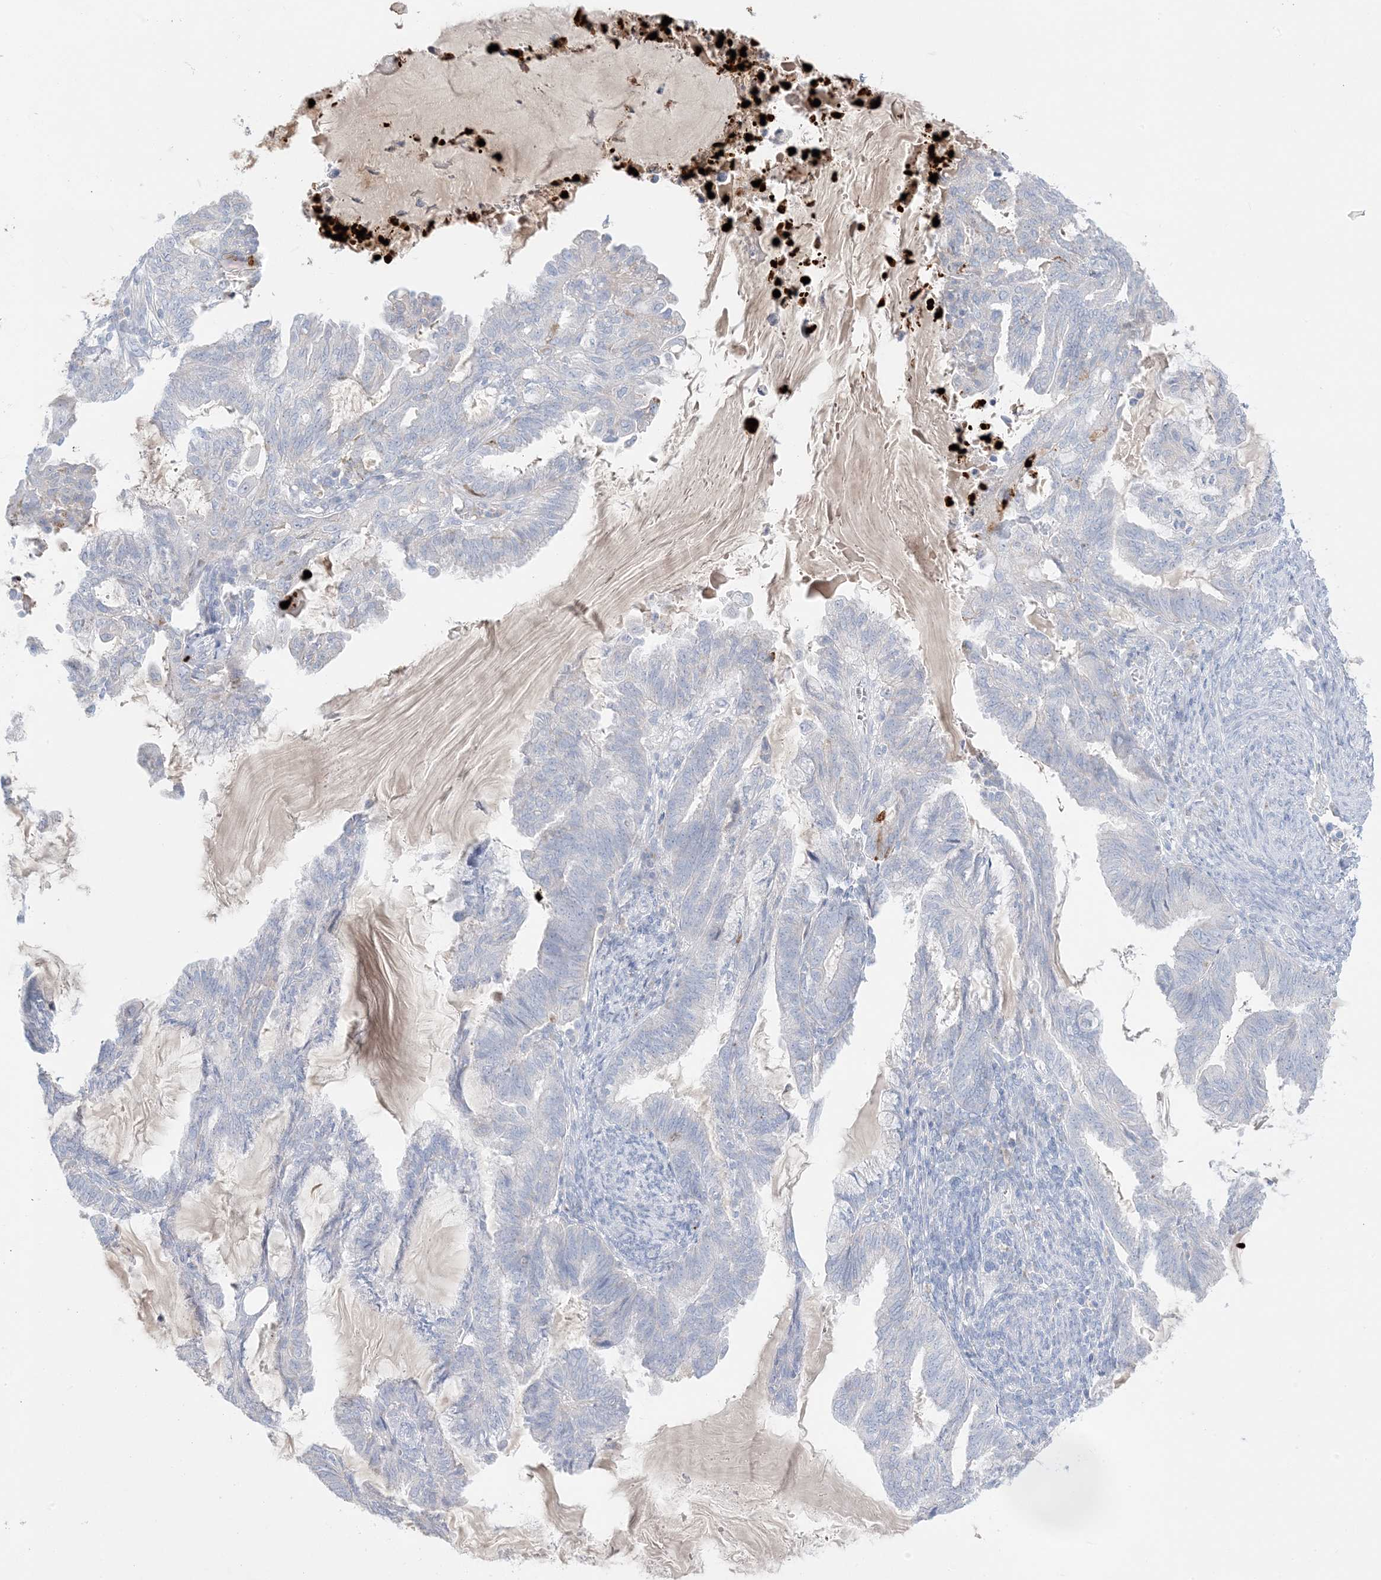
{"staining": {"intensity": "negative", "quantity": "none", "location": "none"}, "tissue": "endometrial cancer", "cell_type": "Tumor cells", "image_type": "cancer", "snomed": [{"axis": "morphology", "description": "Adenocarcinoma, NOS"}, {"axis": "topography", "description": "Endometrium"}], "caption": "Photomicrograph shows no protein staining in tumor cells of endometrial adenocarcinoma tissue.", "gene": "KCTD6", "patient": {"sex": "female", "age": 86}}